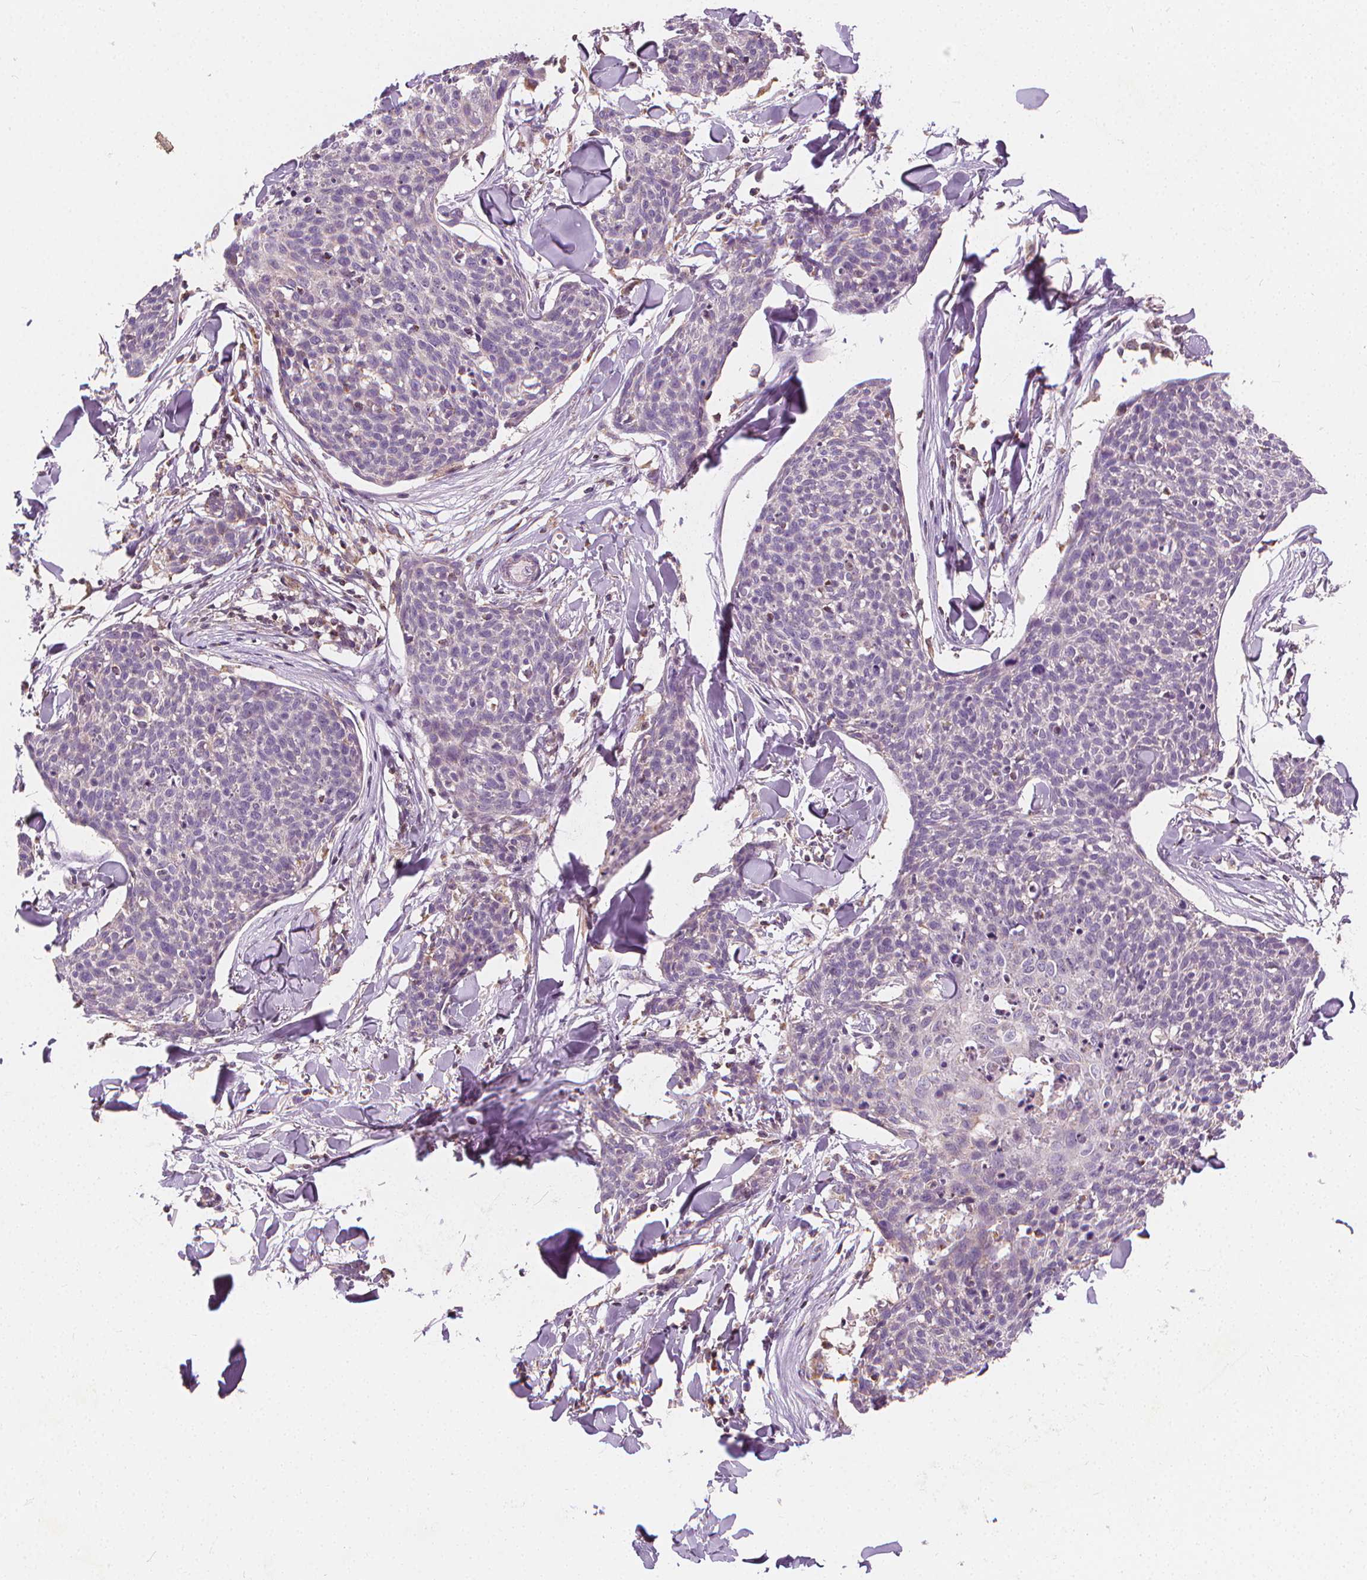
{"staining": {"intensity": "negative", "quantity": "none", "location": "none"}, "tissue": "skin cancer", "cell_type": "Tumor cells", "image_type": "cancer", "snomed": [{"axis": "morphology", "description": "Squamous cell carcinoma, NOS"}, {"axis": "topography", "description": "Skin"}, {"axis": "topography", "description": "Vulva"}], "caption": "High power microscopy image of an IHC histopathology image of squamous cell carcinoma (skin), revealing no significant expression in tumor cells.", "gene": "RAB20", "patient": {"sex": "female", "age": 75}}